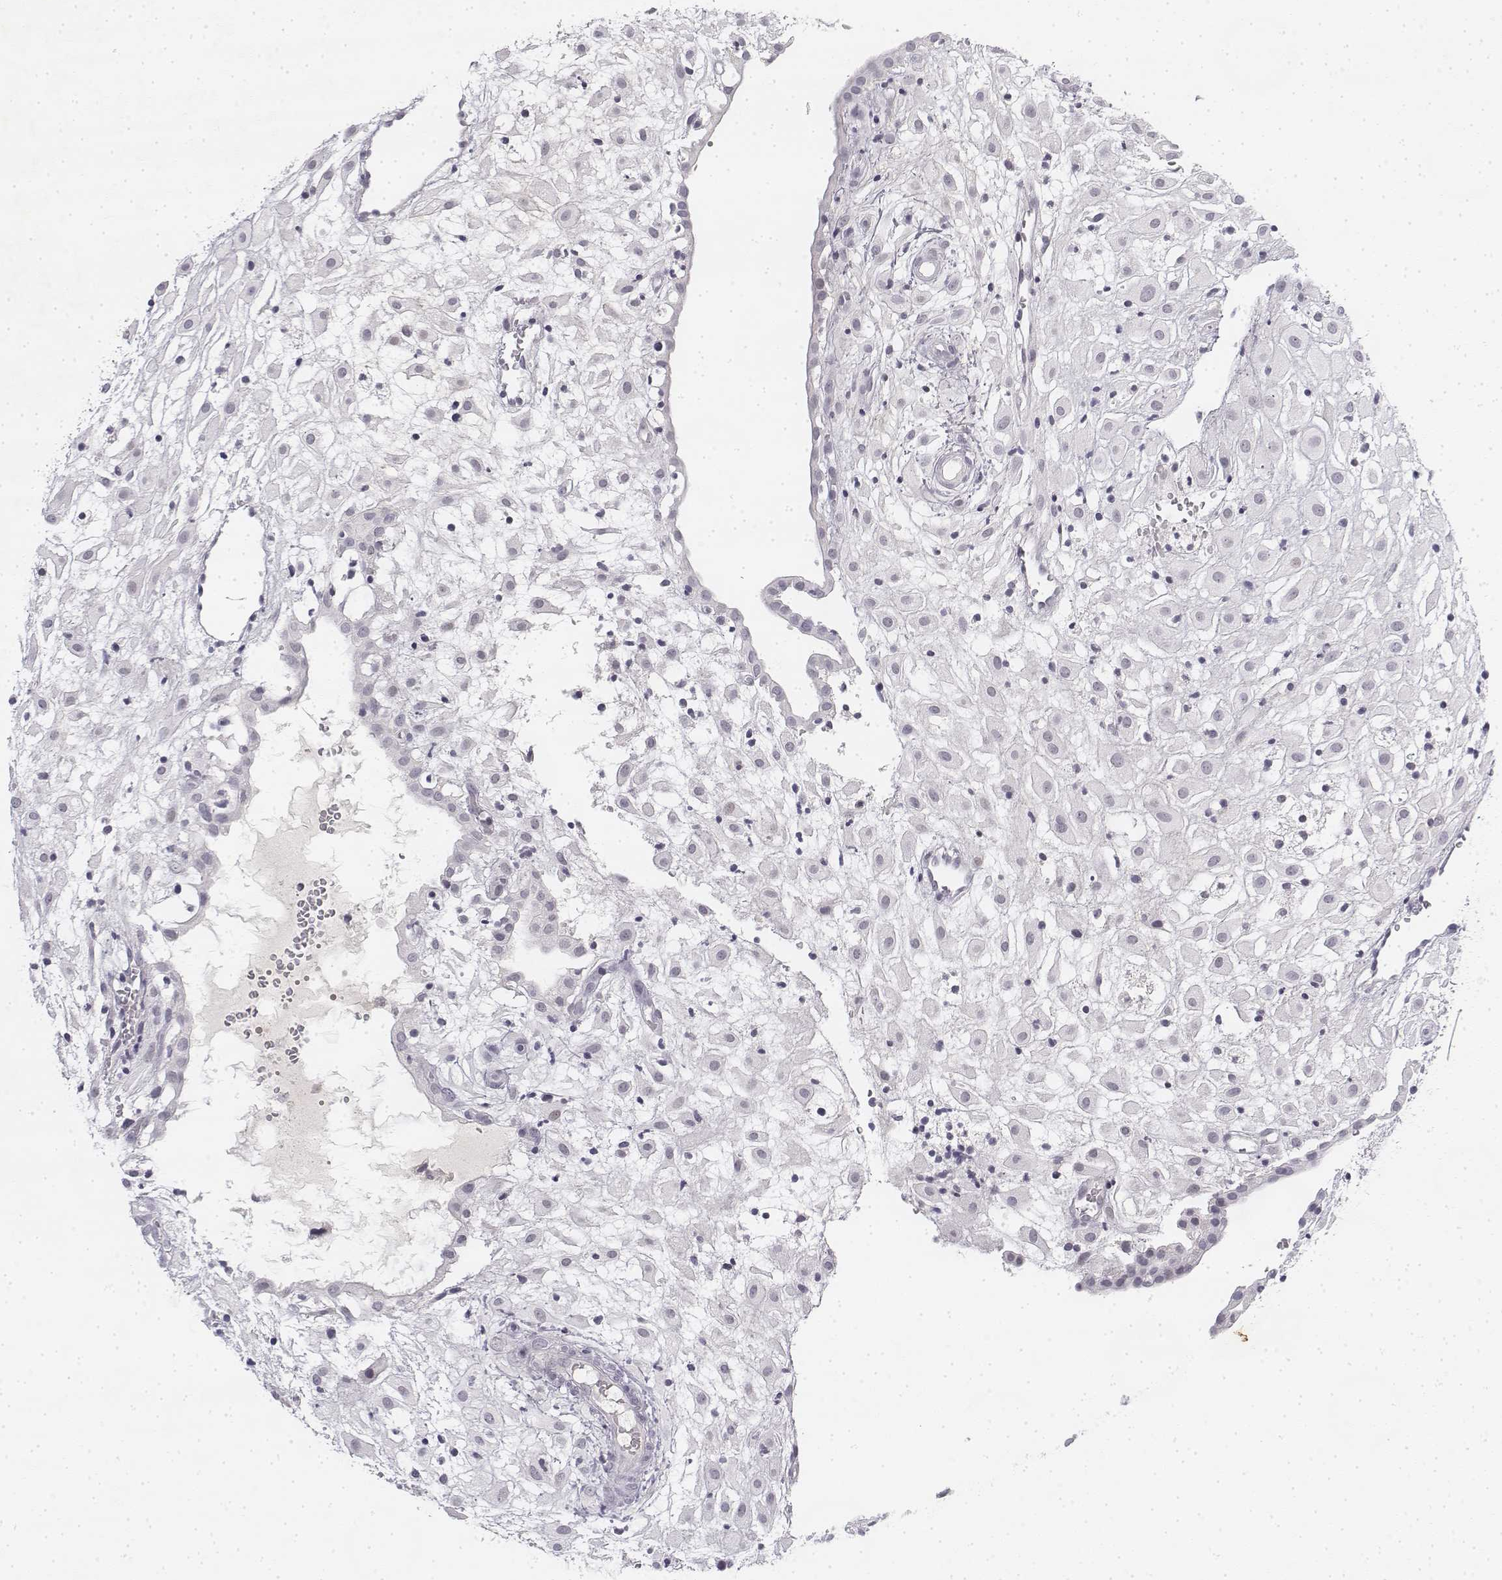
{"staining": {"intensity": "negative", "quantity": "none", "location": "none"}, "tissue": "placenta", "cell_type": "Decidual cells", "image_type": "normal", "snomed": [{"axis": "morphology", "description": "Normal tissue, NOS"}, {"axis": "topography", "description": "Placenta"}], "caption": "Immunohistochemistry (IHC) of normal placenta exhibits no expression in decidual cells.", "gene": "KRT84", "patient": {"sex": "female", "age": 24}}